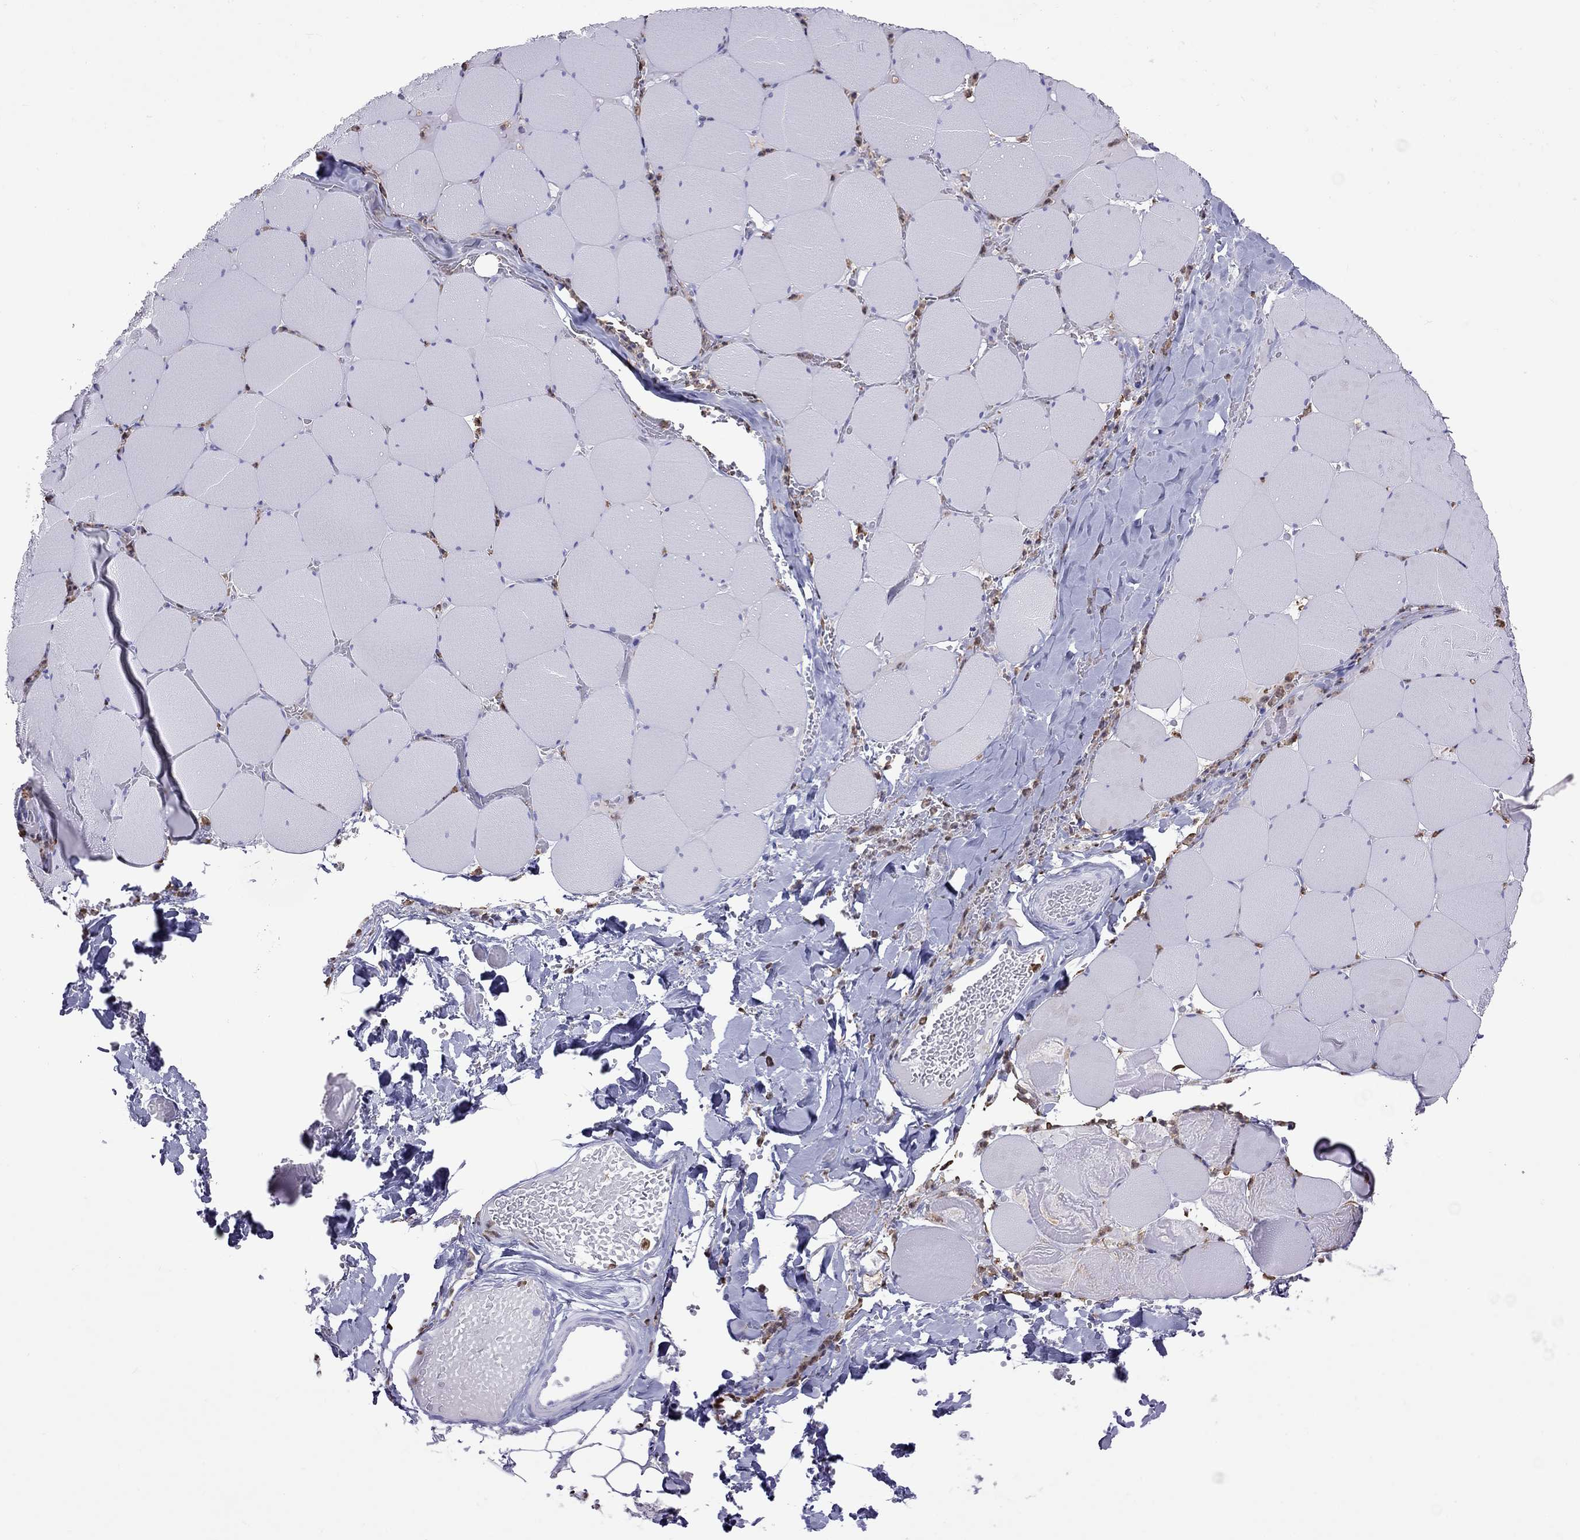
{"staining": {"intensity": "negative", "quantity": "none", "location": "none"}, "tissue": "skeletal muscle", "cell_type": "Myocytes", "image_type": "normal", "snomed": [{"axis": "morphology", "description": "Normal tissue, NOS"}, {"axis": "morphology", "description": "Malignant melanoma, Metastatic site"}, {"axis": "topography", "description": "Skeletal muscle"}], "caption": "Immunohistochemistry (IHC) of unremarkable skeletal muscle exhibits no expression in myocytes. The staining is performed using DAB (3,3'-diaminobenzidine) brown chromogen with nuclei counter-stained in using hematoxylin.", "gene": "SLAMF1", "patient": {"sex": "male", "age": 50}}